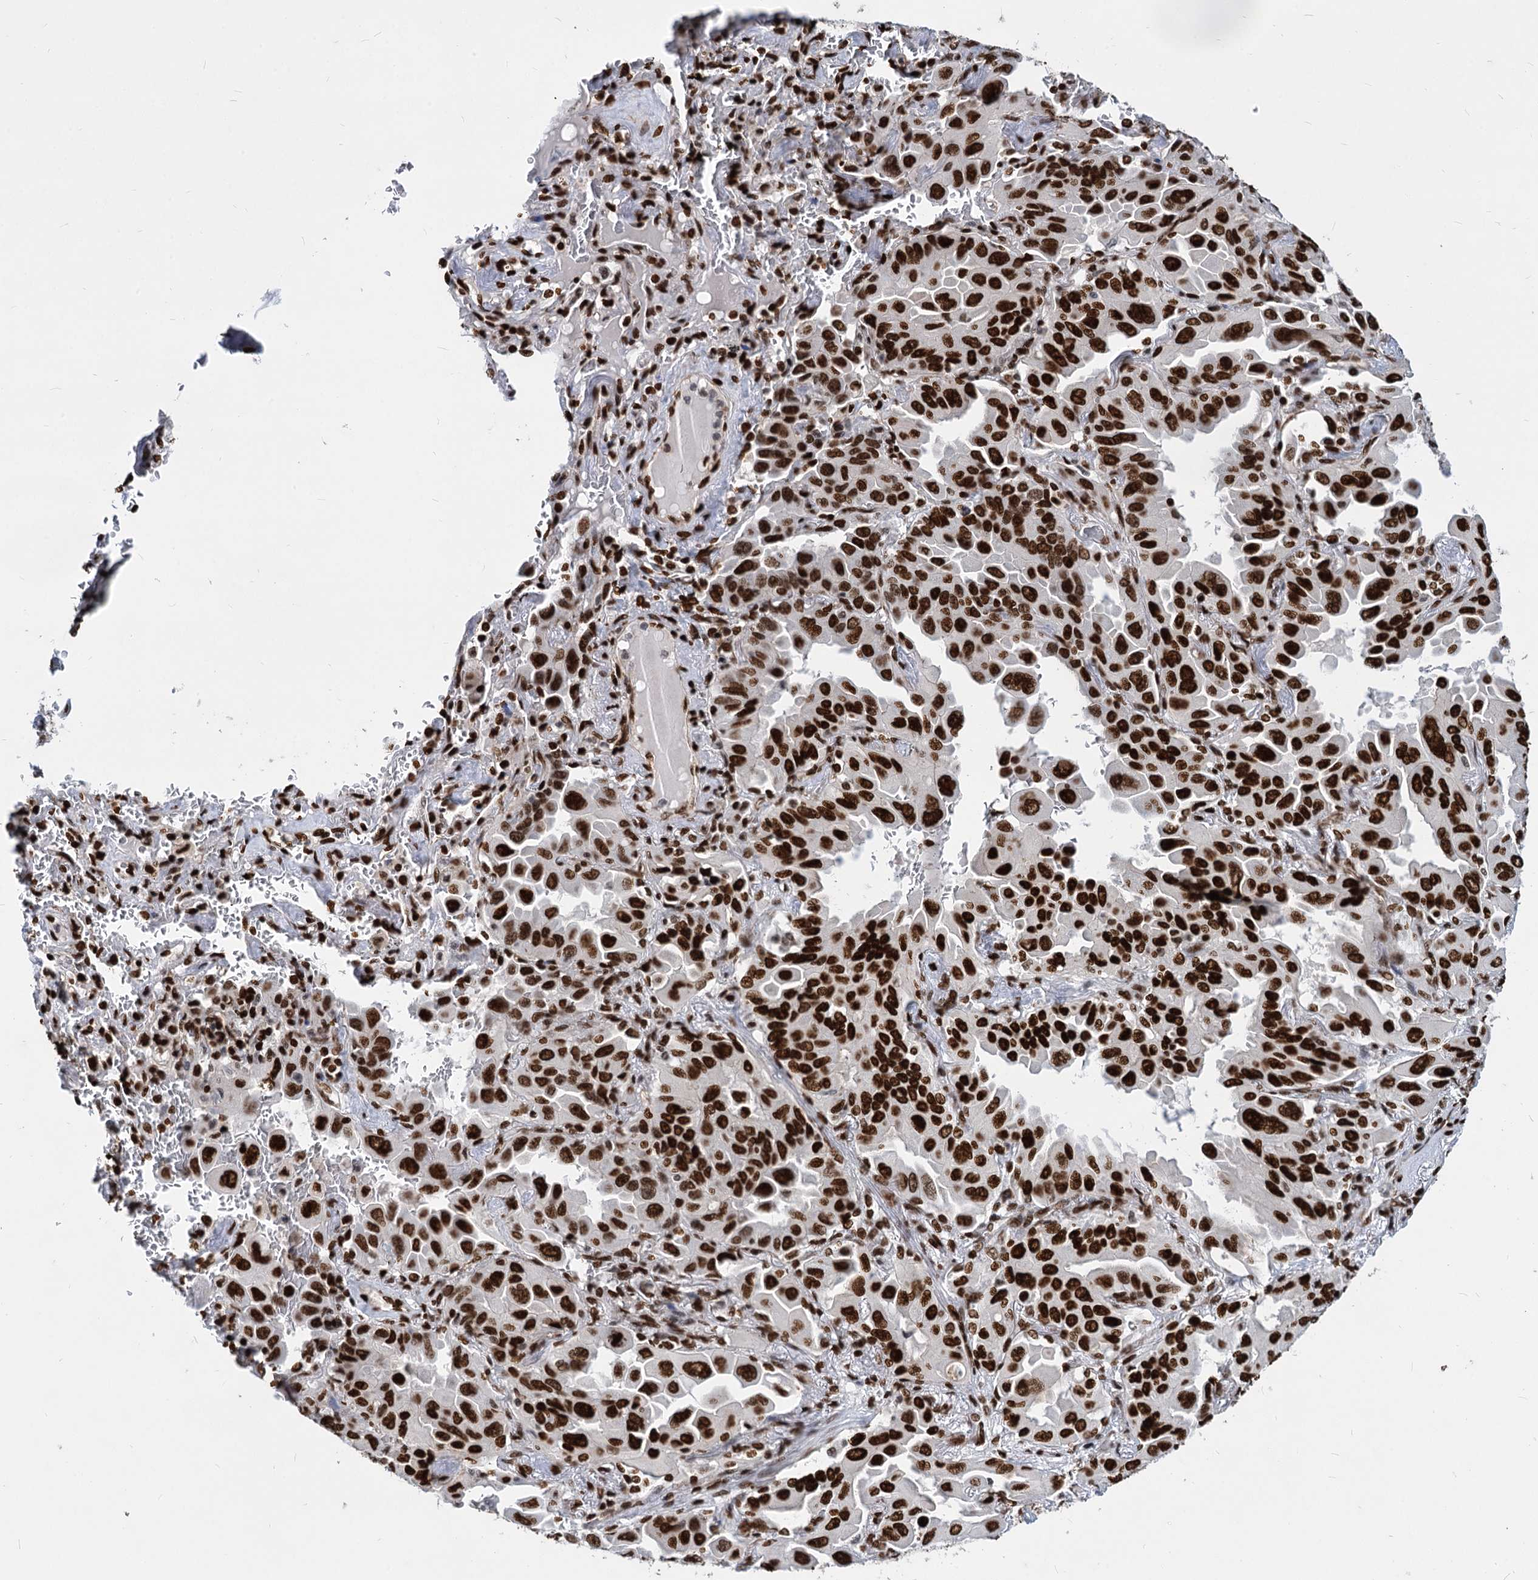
{"staining": {"intensity": "strong", "quantity": ">75%", "location": "nuclear"}, "tissue": "lung cancer", "cell_type": "Tumor cells", "image_type": "cancer", "snomed": [{"axis": "morphology", "description": "Adenocarcinoma, NOS"}, {"axis": "topography", "description": "Lung"}], "caption": "Immunohistochemistry histopathology image of lung cancer (adenocarcinoma) stained for a protein (brown), which demonstrates high levels of strong nuclear expression in about >75% of tumor cells.", "gene": "MECP2", "patient": {"sex": "male", "age": 64}}